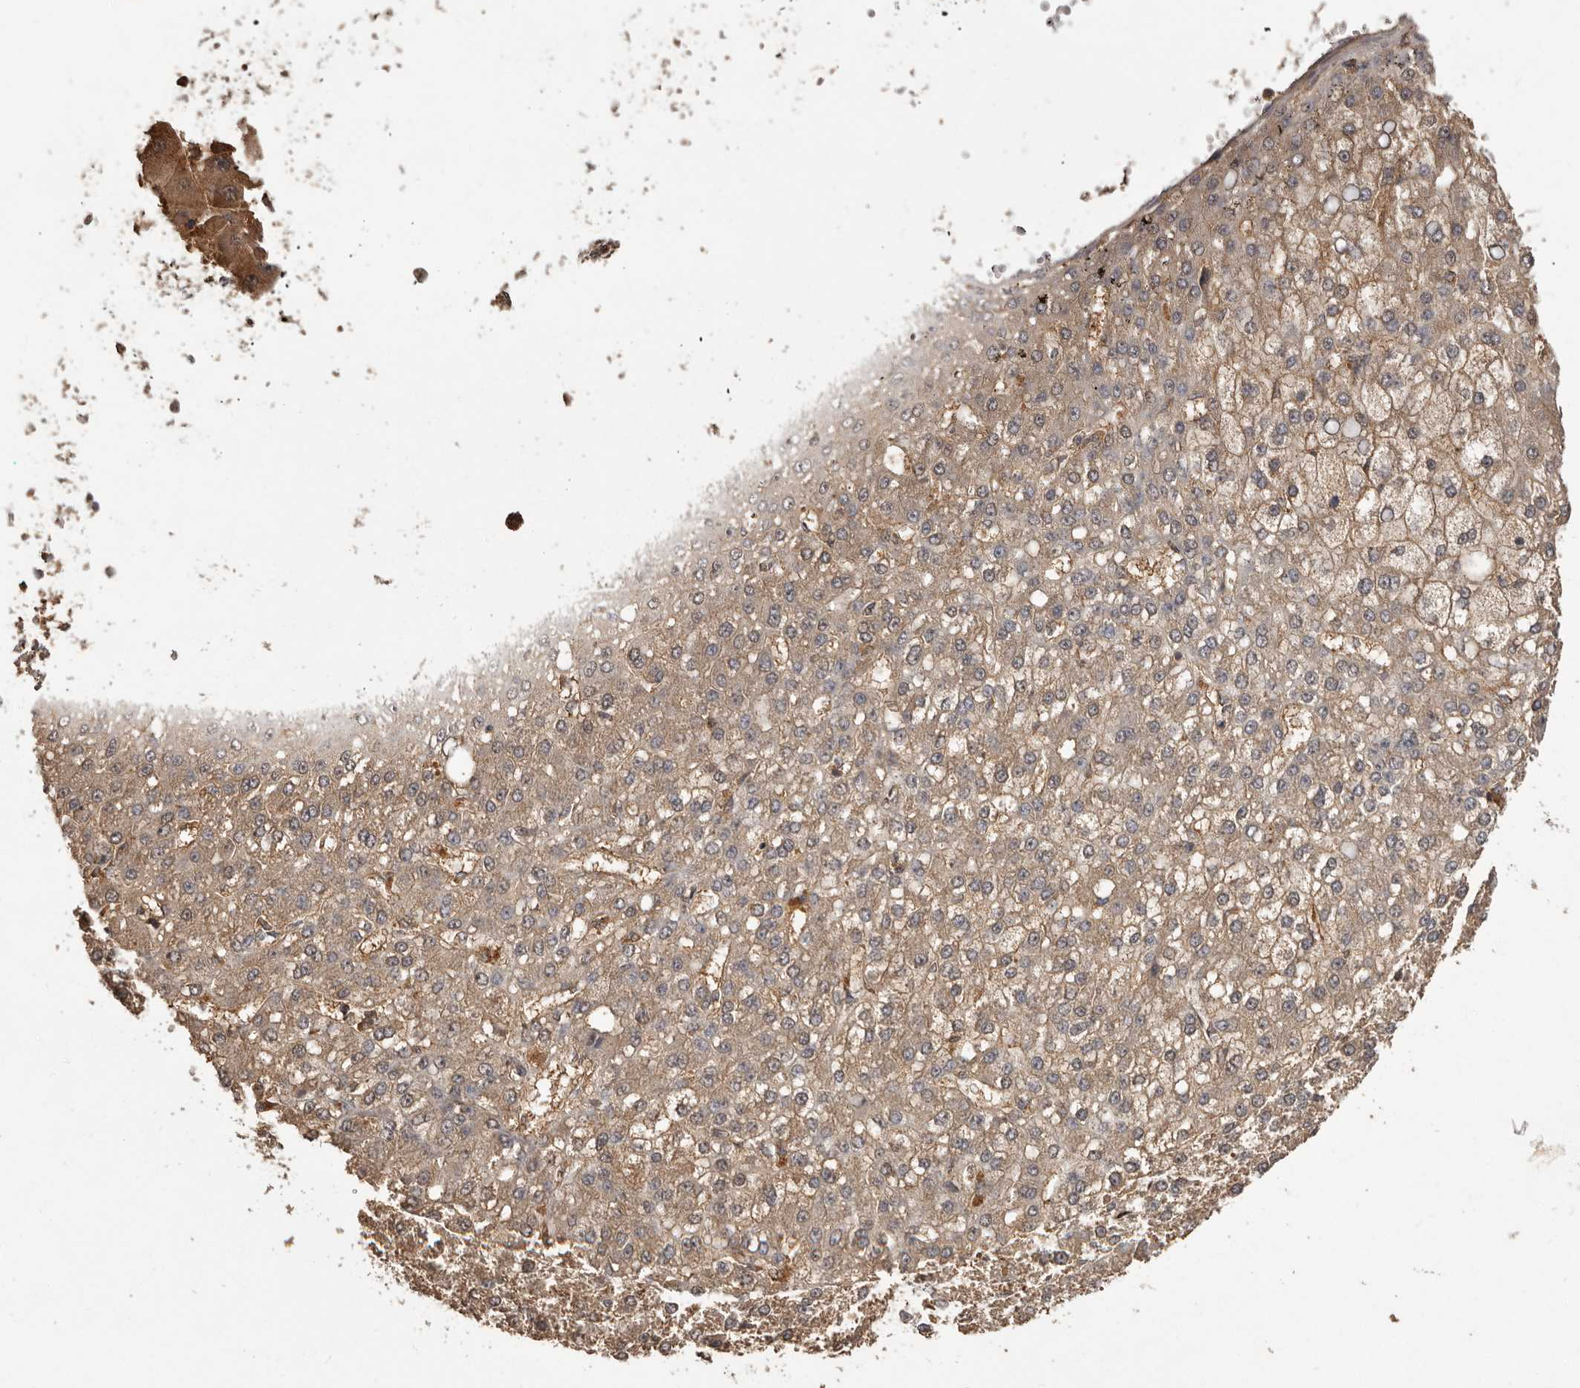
{"staining": {"intensity": "weak", "quantity": ">75%", "location": "cytoplasmic/membranous"}, "tissue": "liver cancer", "cell_type": "Tumor cells", "image_type": "cancer", "snomed": [{"axis": "morphology", "description": "Carcinoma, Hepatocellular, NOS"}, {"axis": "topography", "description": "Liver"}], "caption": "DAB (3,3'-diaminobenzidine) immunohistochemical staining of human hepatocellular carcinoma (liver) shows weak cytoplasmic/membranous protein positivity in approximately >75% of tumor cells. The protein of interest is stained brown, and the nuclei are stained in blue (DAB (3,3'-diaminobenzidine) IHC with brightfield microscopy, high magnification).", "gene": "SLC22A3", "patient": {"sex": "male", "age": 67}}